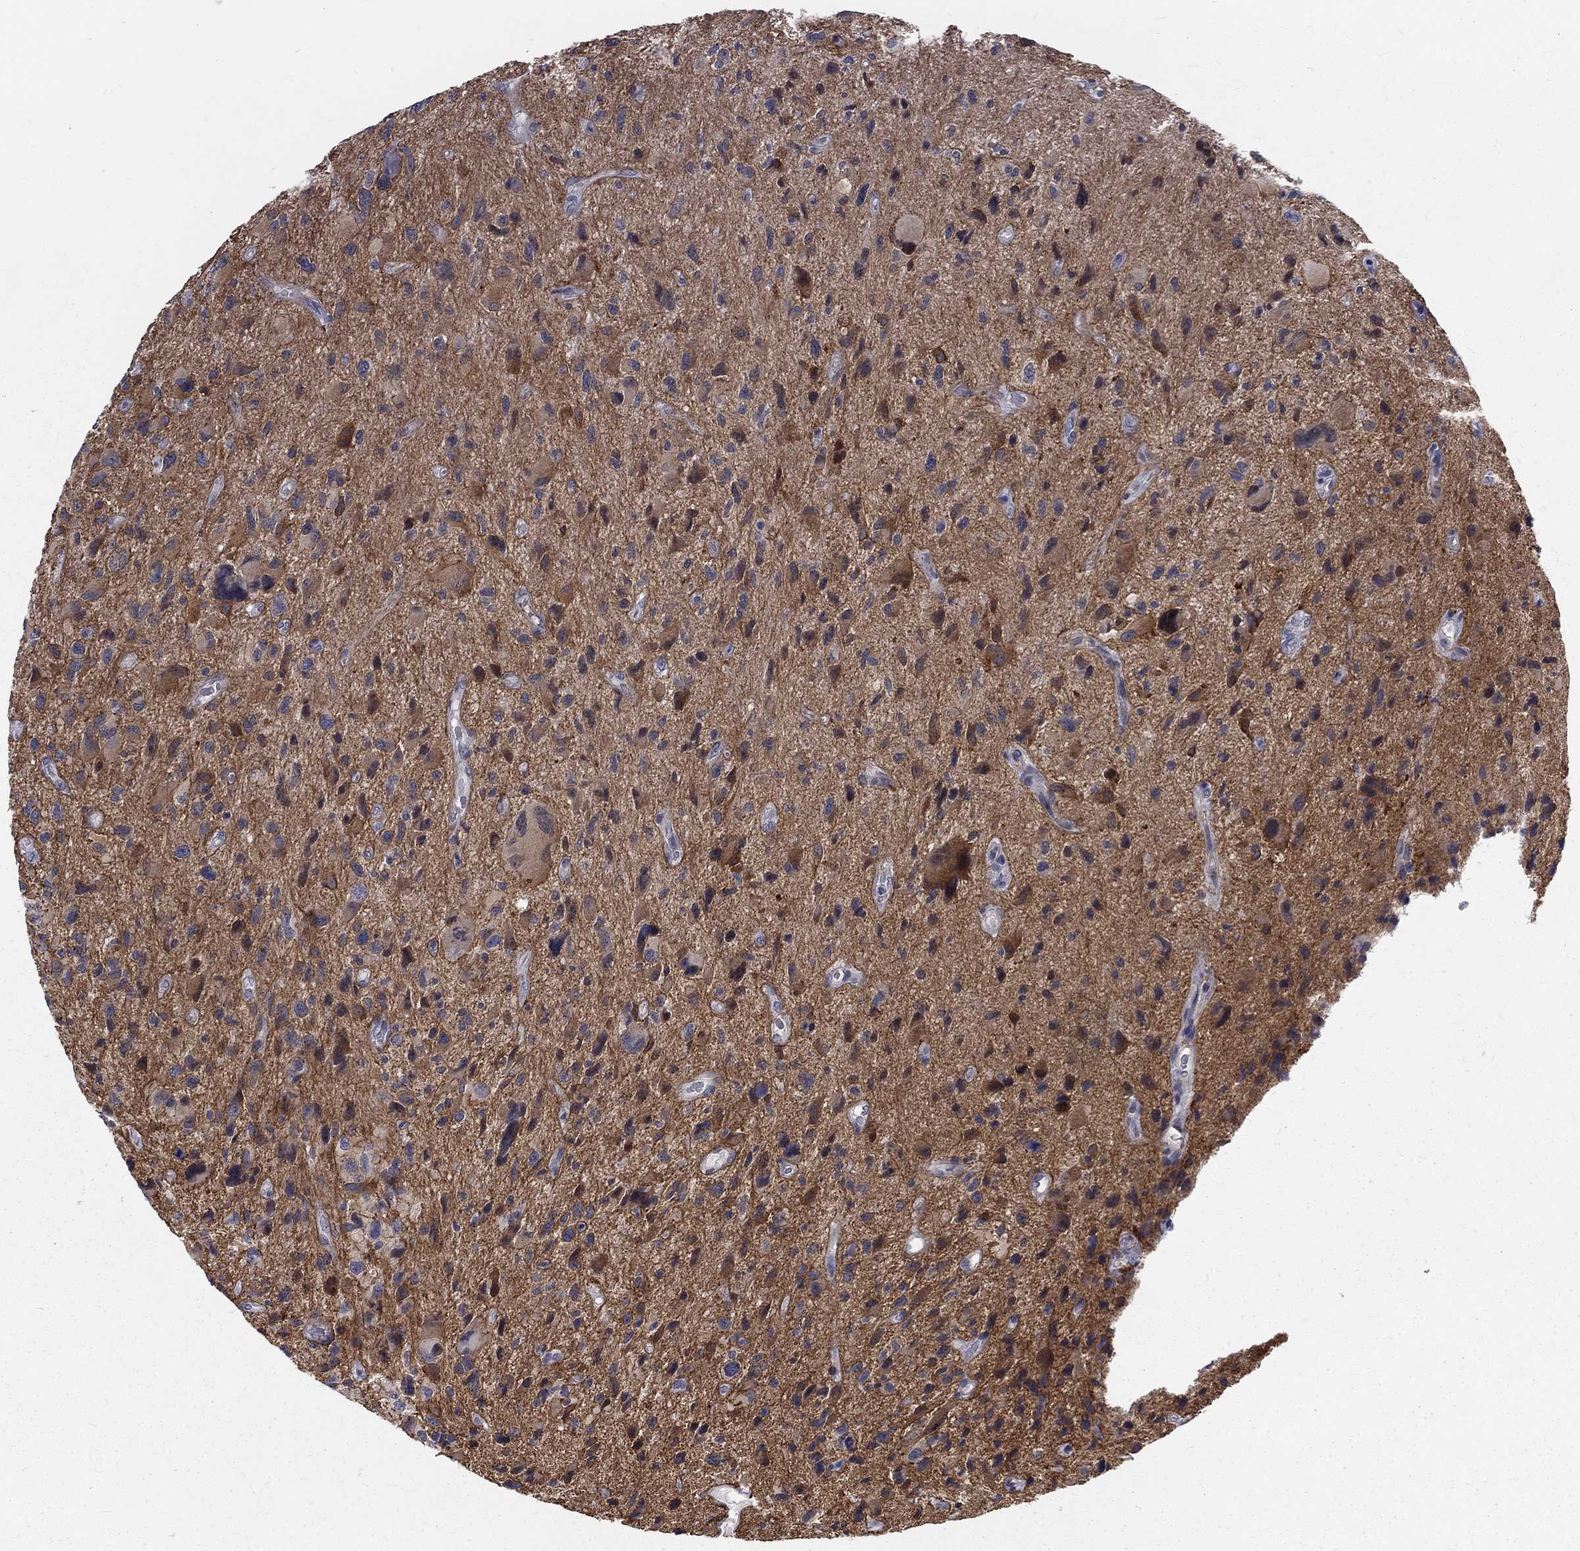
{"staining": {"intensity": "strong", "quantity": "<25%", "location": "cytoplasmic/membranous"}, "tissue": "glioma", "cell_type": "Tumor cells", "image_type": "cancer", "snomed": [{"axis": "morphology", "description": "Glioma, malignant, NOS"}, {"axis": "morphology", "description": "Glioma, malignant, High grade"}, {"axis": "topography", "description": "Brain"}], "caption": "Protein staining reveals strong cytoplasmic/membranous positivity in approximately <25% of tumor cells in glioma.", "gene": "PHKA1", "patient": {"sex": "female", "age": 71}}